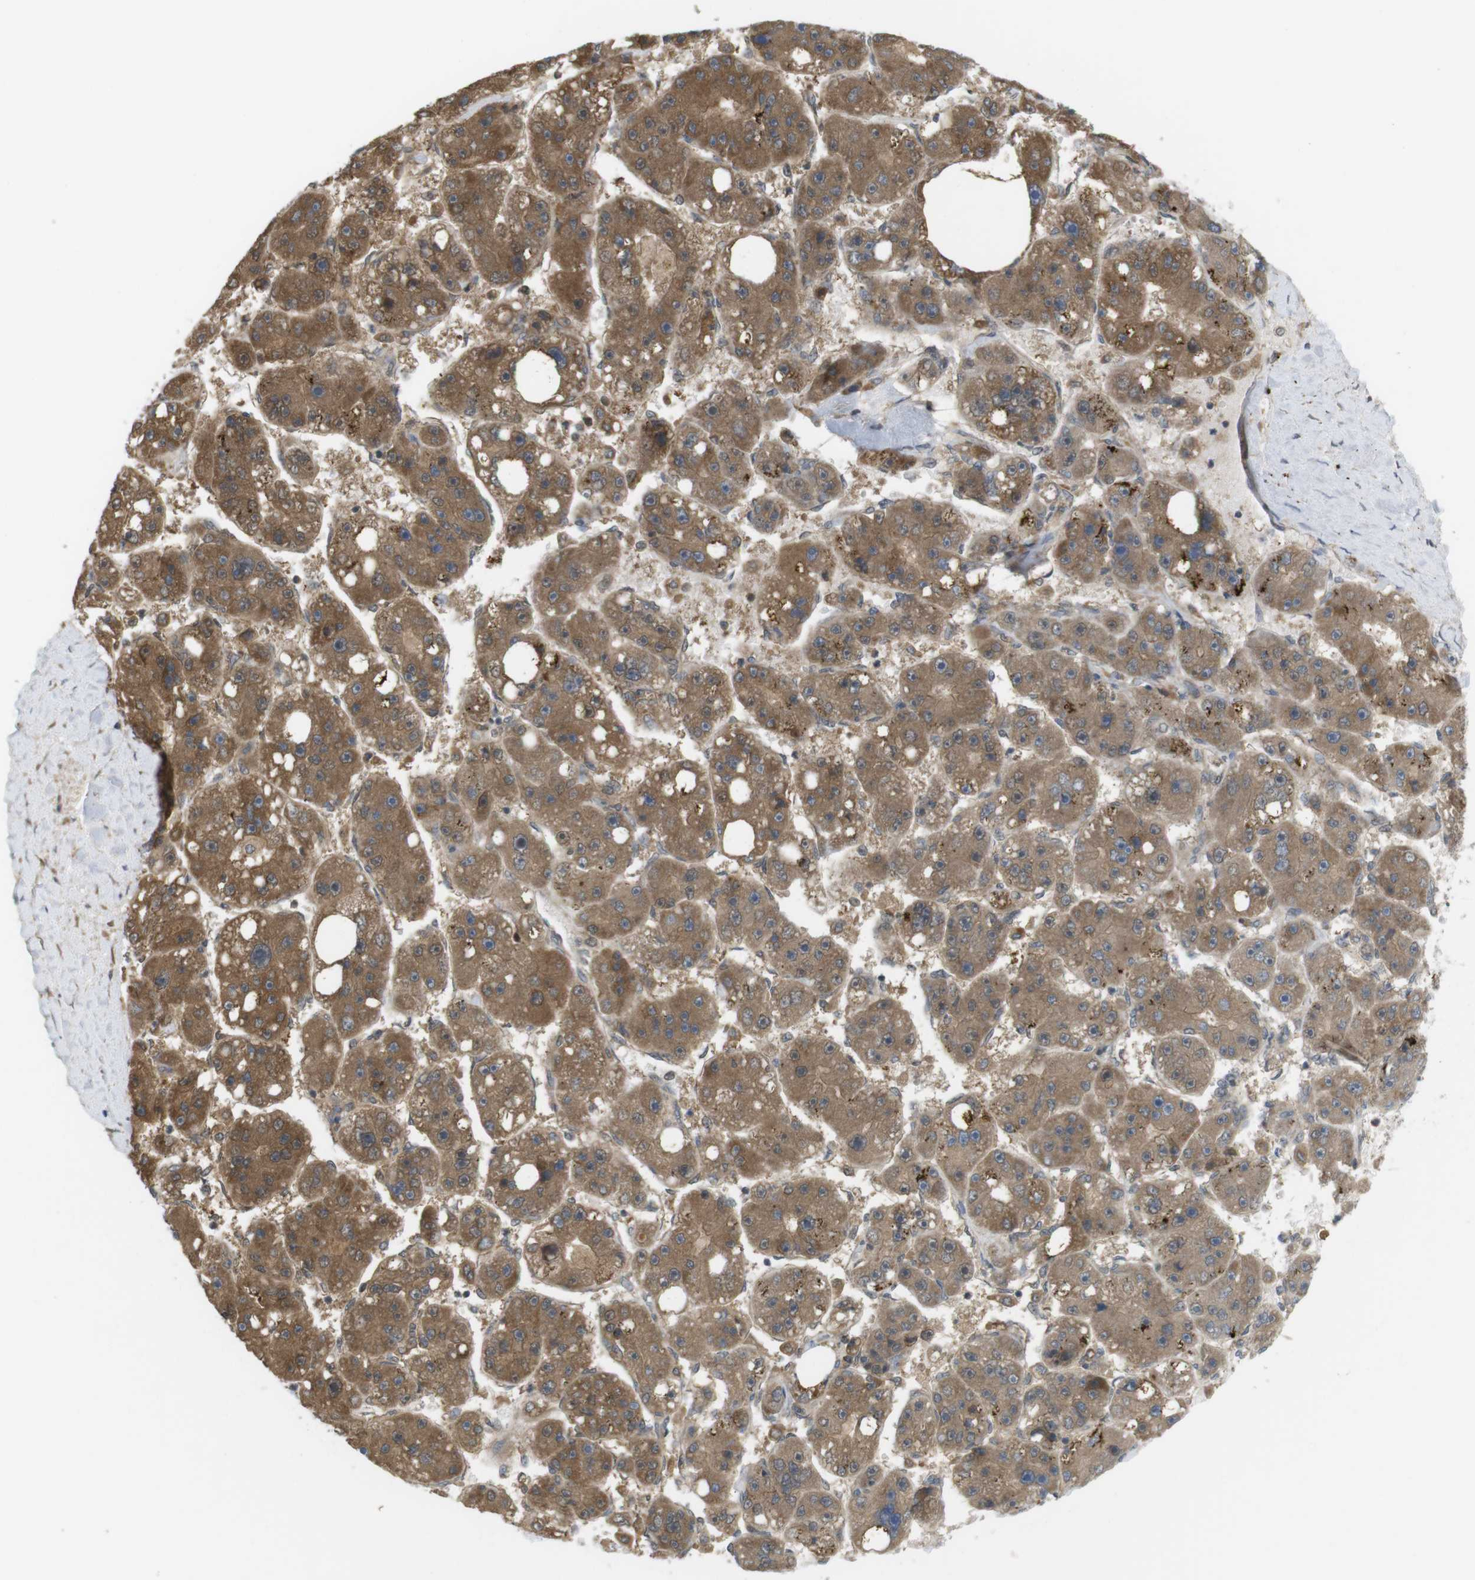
{"staining": {"intensity": "moderate", "quantity": ">75%", "location": "cytoplasmic/membranous"}, "tissue": "liver cancer", "cell_type": "Tumor cells", "image_type": "cancer", "snomed": [{"axis": "morphology", "description": "Carcinoma, Hepatocellular, NOS"}, {"axis": "topography", "description": "Liver"}], "caption": "A histopathology image showing moderate cytoplasmic/membranous positivity in approximately >75% of tumor cells in liver cancer (hepatocellular carcinoma), as visualized by brown immunohistochemical staining.", "gene": "RNF130", "patient": {"sex": "female", "age": 61}}